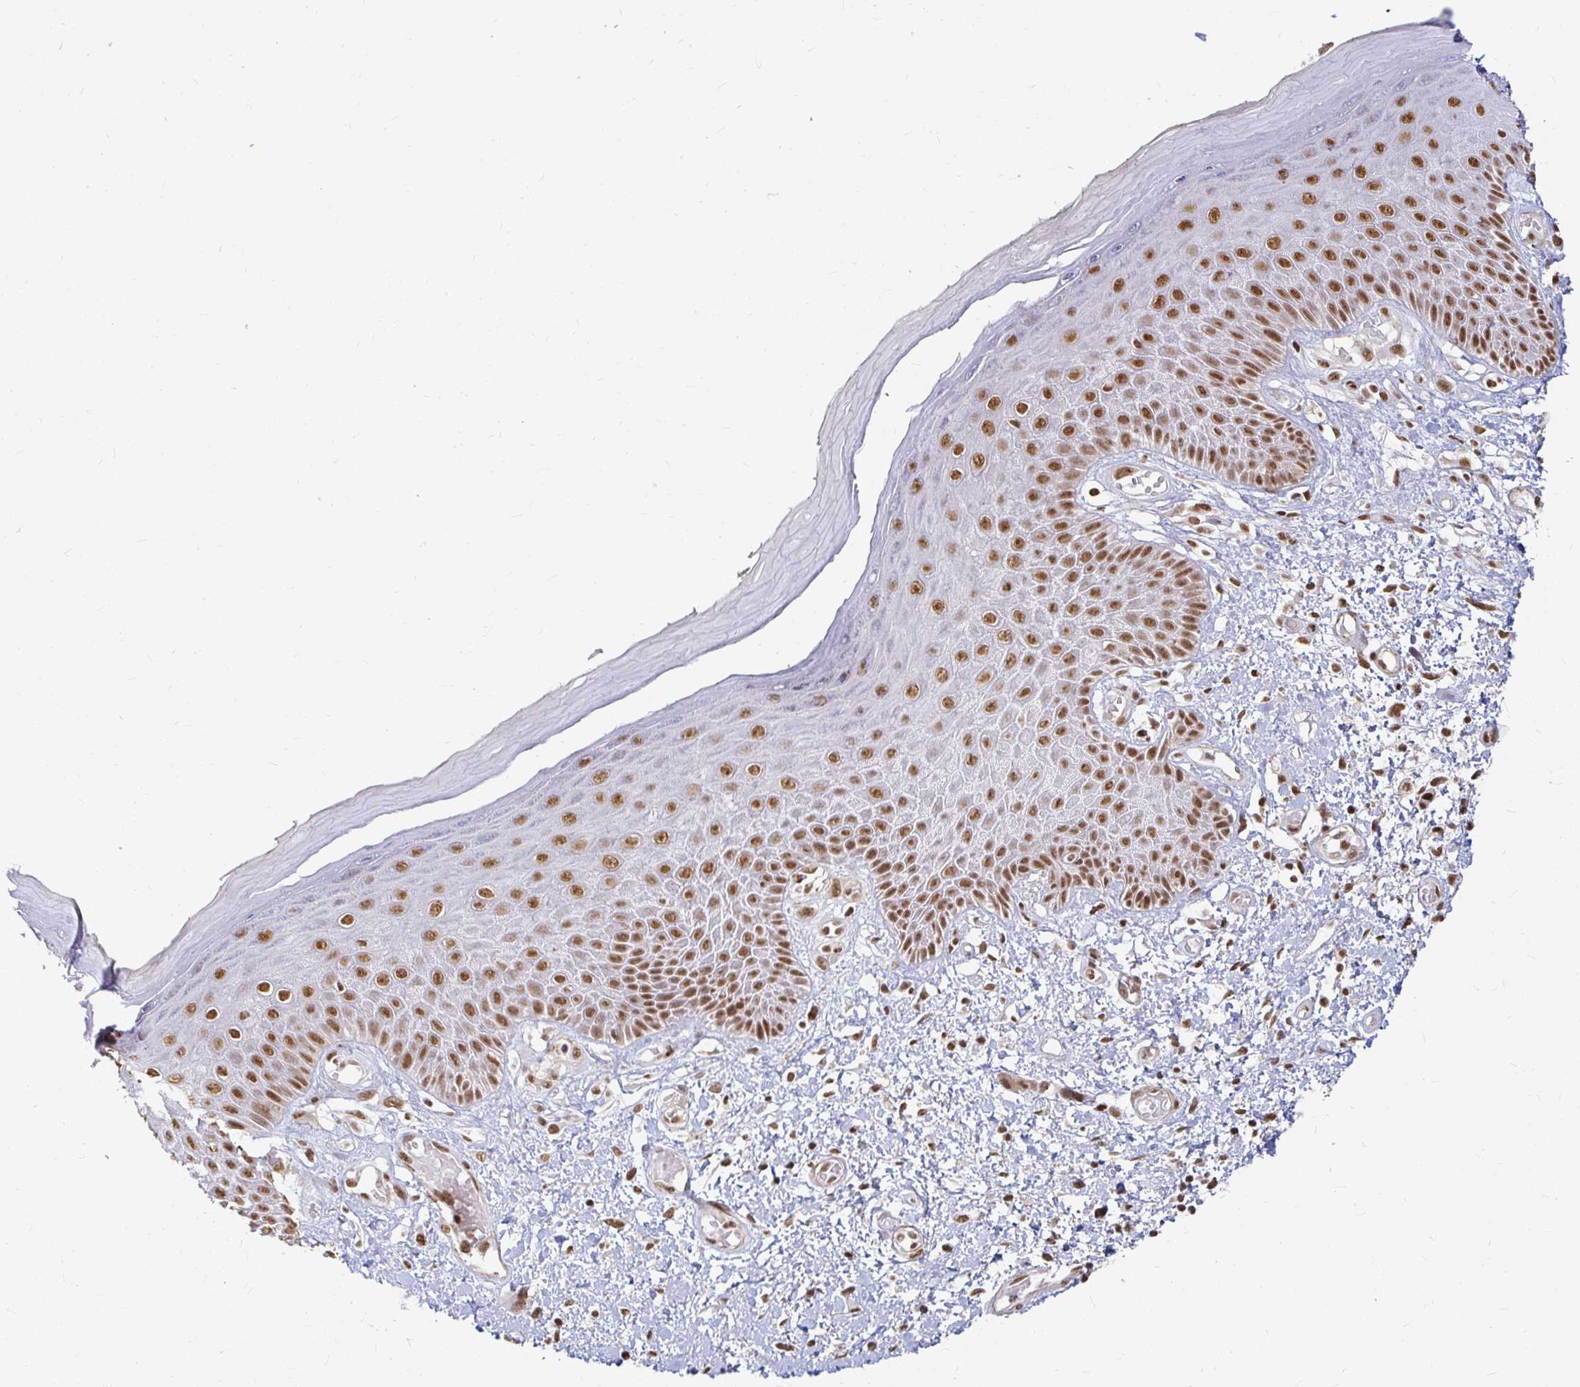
{"staining": {"intensity": "strong", "quantity": ">75%", "location": "nuclear"}, "tissue": "skin", "cell_type": "Epidermal cells", "image_type": "normal", "snomed": [{"axis": "morphology", "description": "Normal tissue, NOS"}, {"axis": "topography", "description": "Anal"}, {"axis": "topography", "description": "Peripheral nerve tissue"}], "caption": "Immunohistochemical staining of unremarkable skin reveals high levels of strong nuclear expression in about >75% of epidermal cells.", "gene": "HNRNPU", "patient": {"sex": "male", "age": 78}}